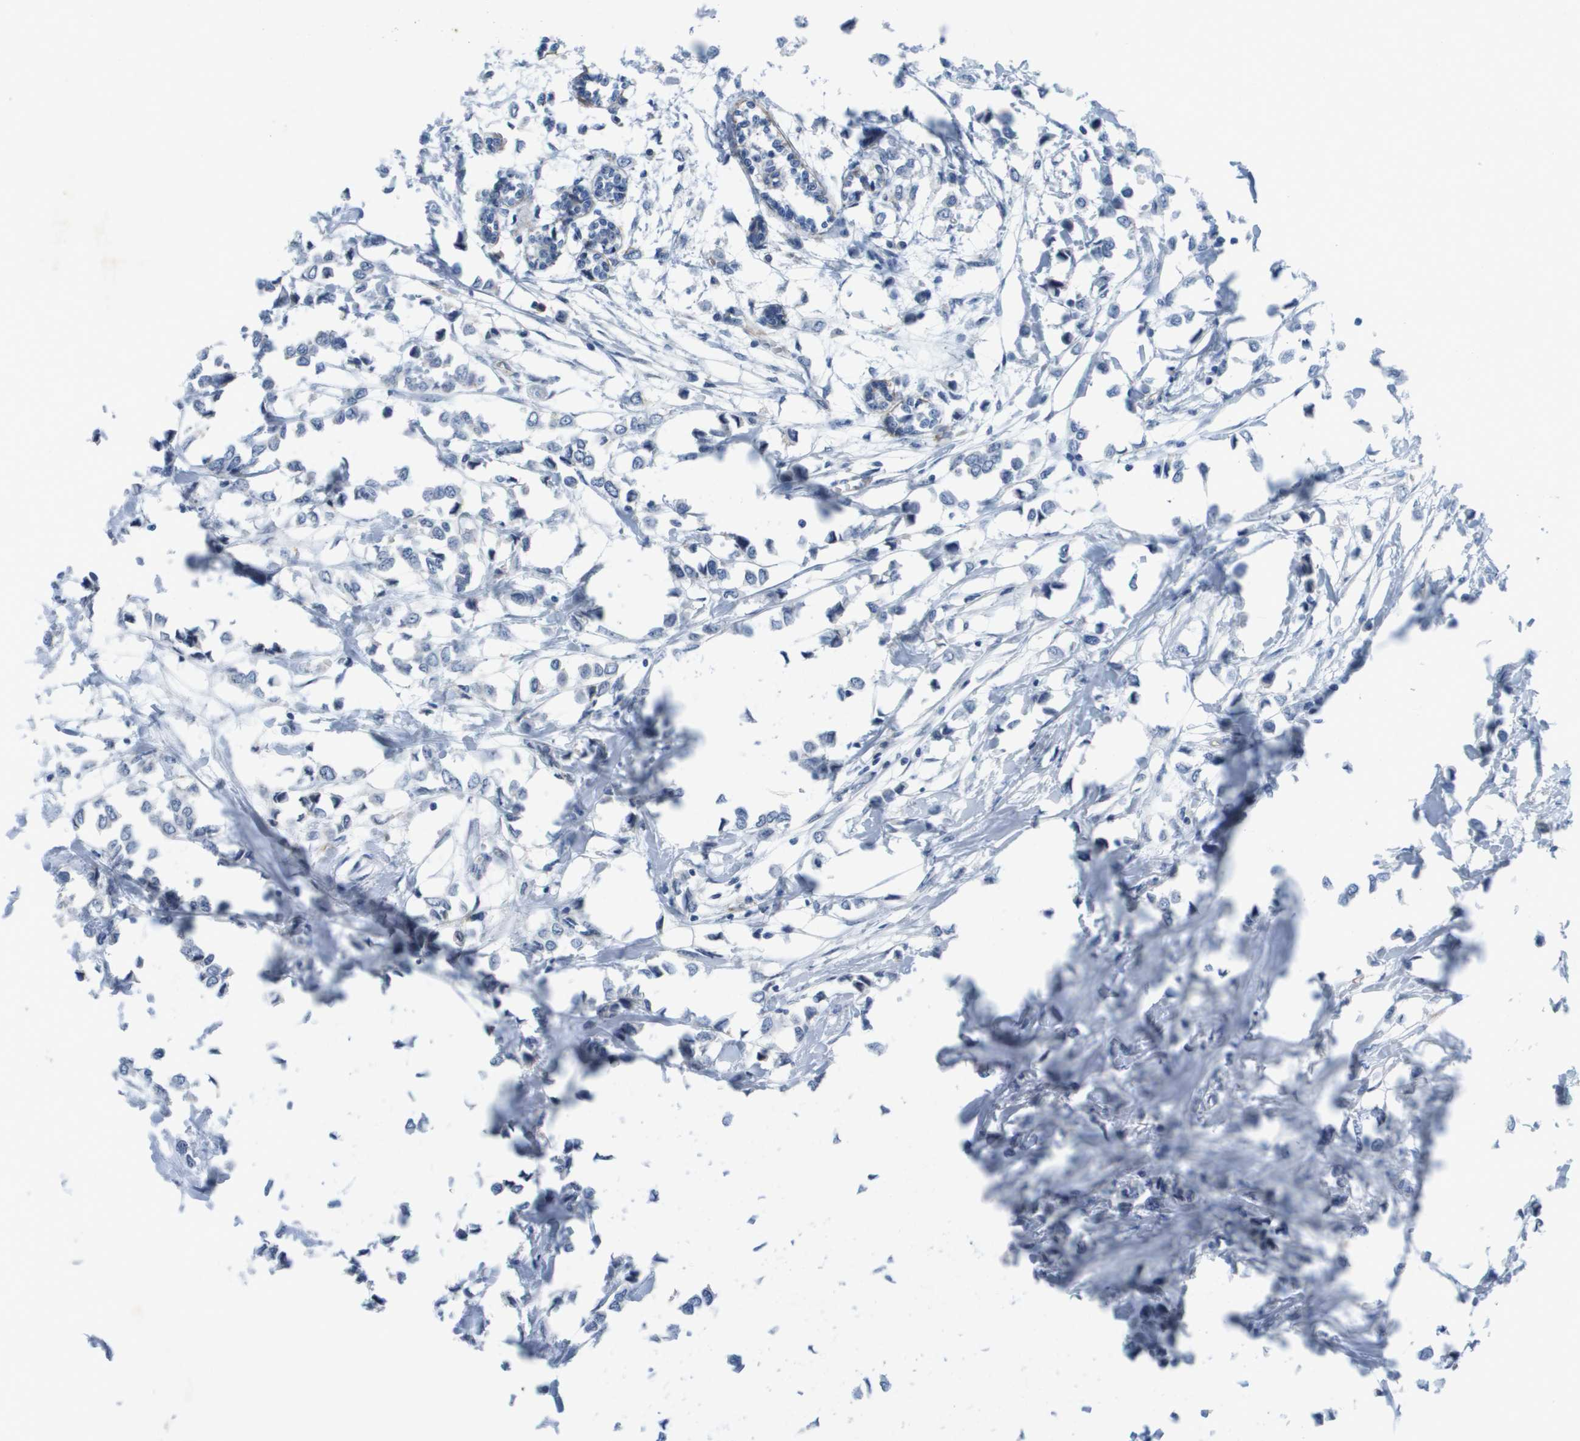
{"staining": {"intensity": "negative", "quantity": "none", "location": "none"}, "tissue": "breast cancer", "cell_type": "Tumor cells", "image_type": "cancer", "snomed": [{"axis": "morphology", "description": "Lobular carcinoma"}, {"axis": "topography", "description": "Breast"}], "caption": "Immunohistochemistry photomicrograph of human breast cancer (lobular carcinoma) stained for a protein (brown), which demonstrates no expression in tumor cells.", "gene": "ITGA6", "patient": {"sex": "female", "age": 51}}